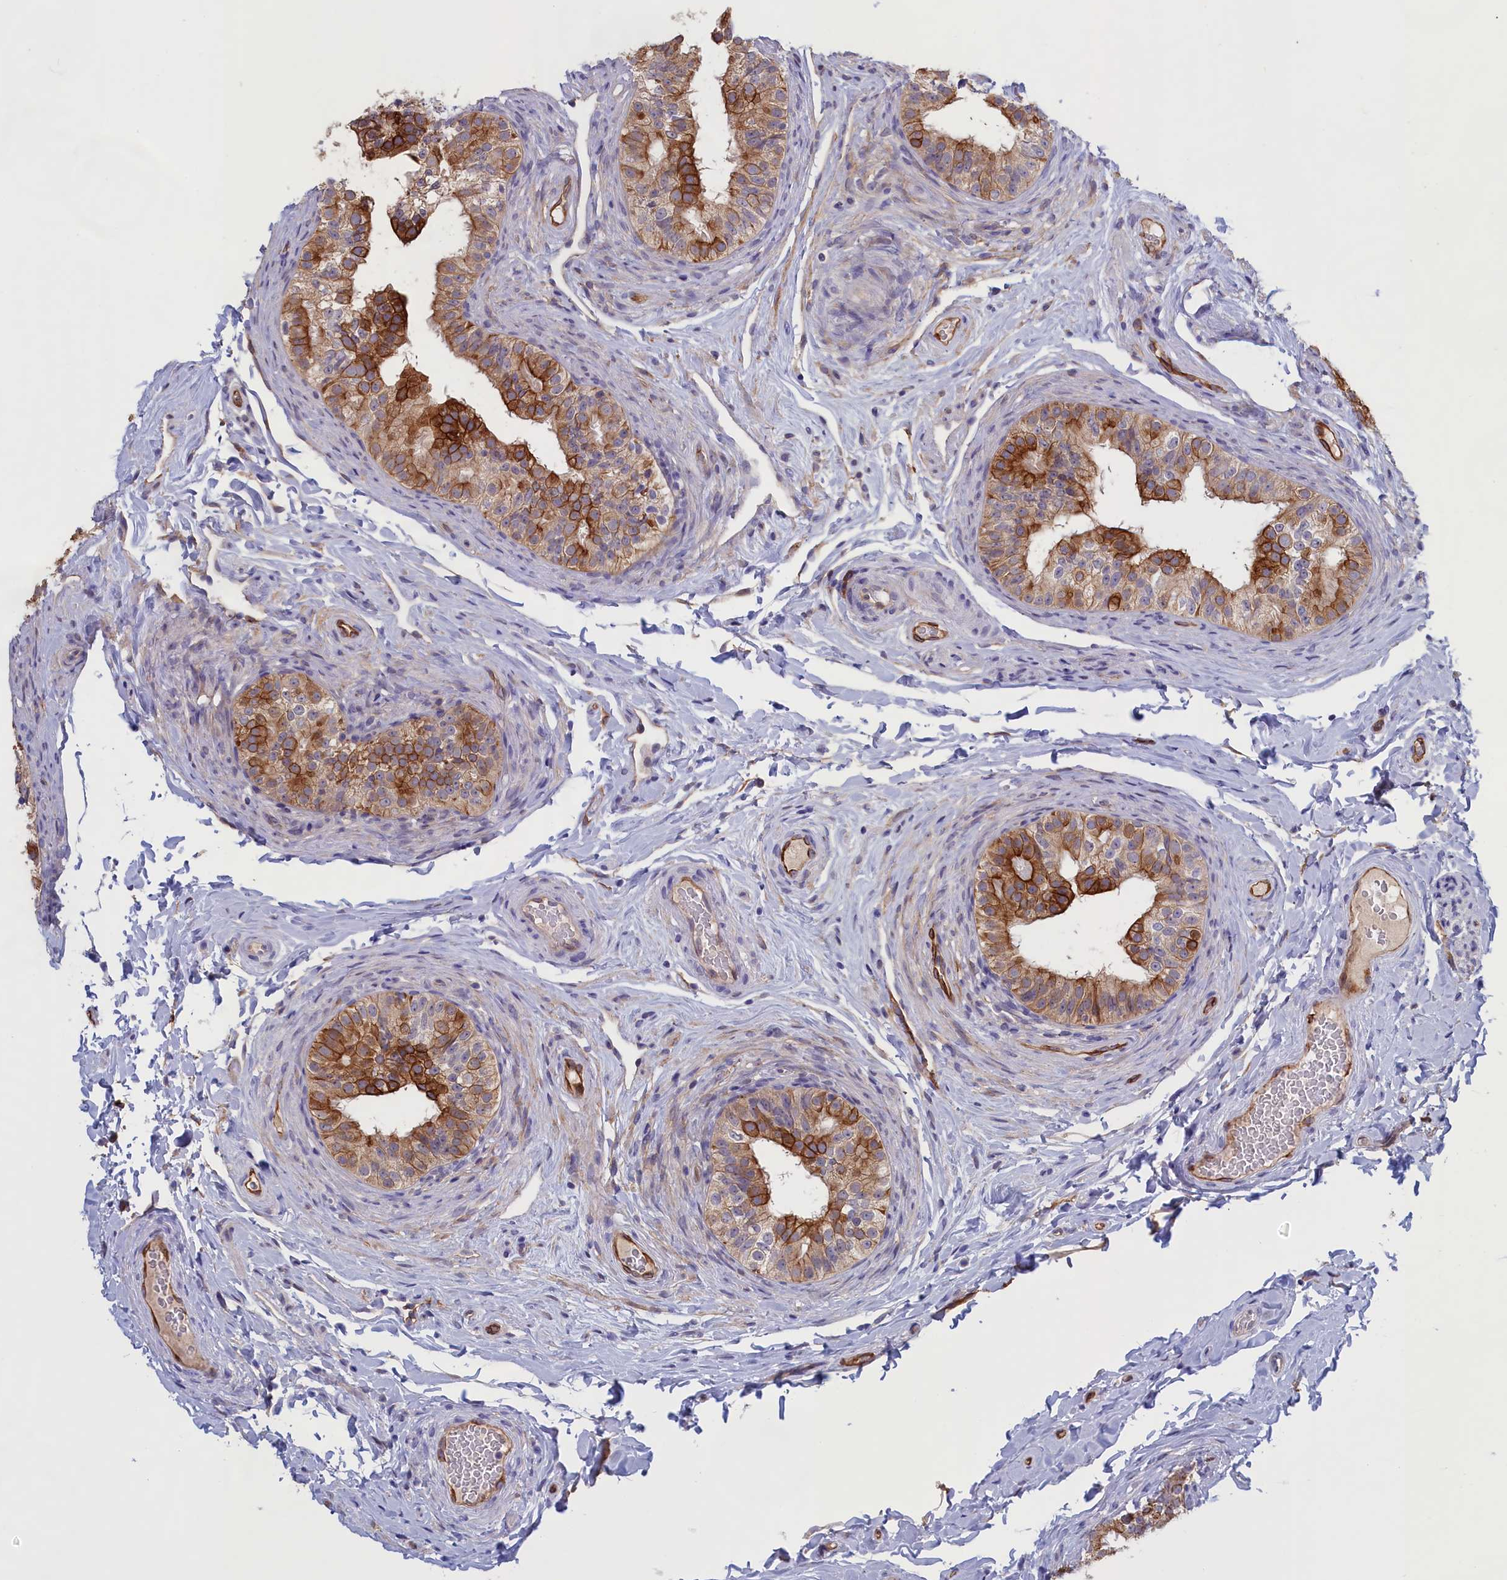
{"staining": {"intensity": "strong", "quantity": "25%-75%", "location": "cytoplasmic/membranous"}, "tissue": "epididymis", "cell_type": "Glandular cells", "image_type": "normal", "snomed": [{"axis": "morphology", "description": "Normal tissue, NOS"}, {"axis": "topography", "description": "Epididymis"}], "caption": "IHC photomicrograph of benign human epididymis stained for a protein (brown), which shows high levels of strong cytoplasmic/membranous expression in approximately 25%-75% of glandular cells.", "gene": "COL19A1", "patient": {"sex": "male", "age": 49}}